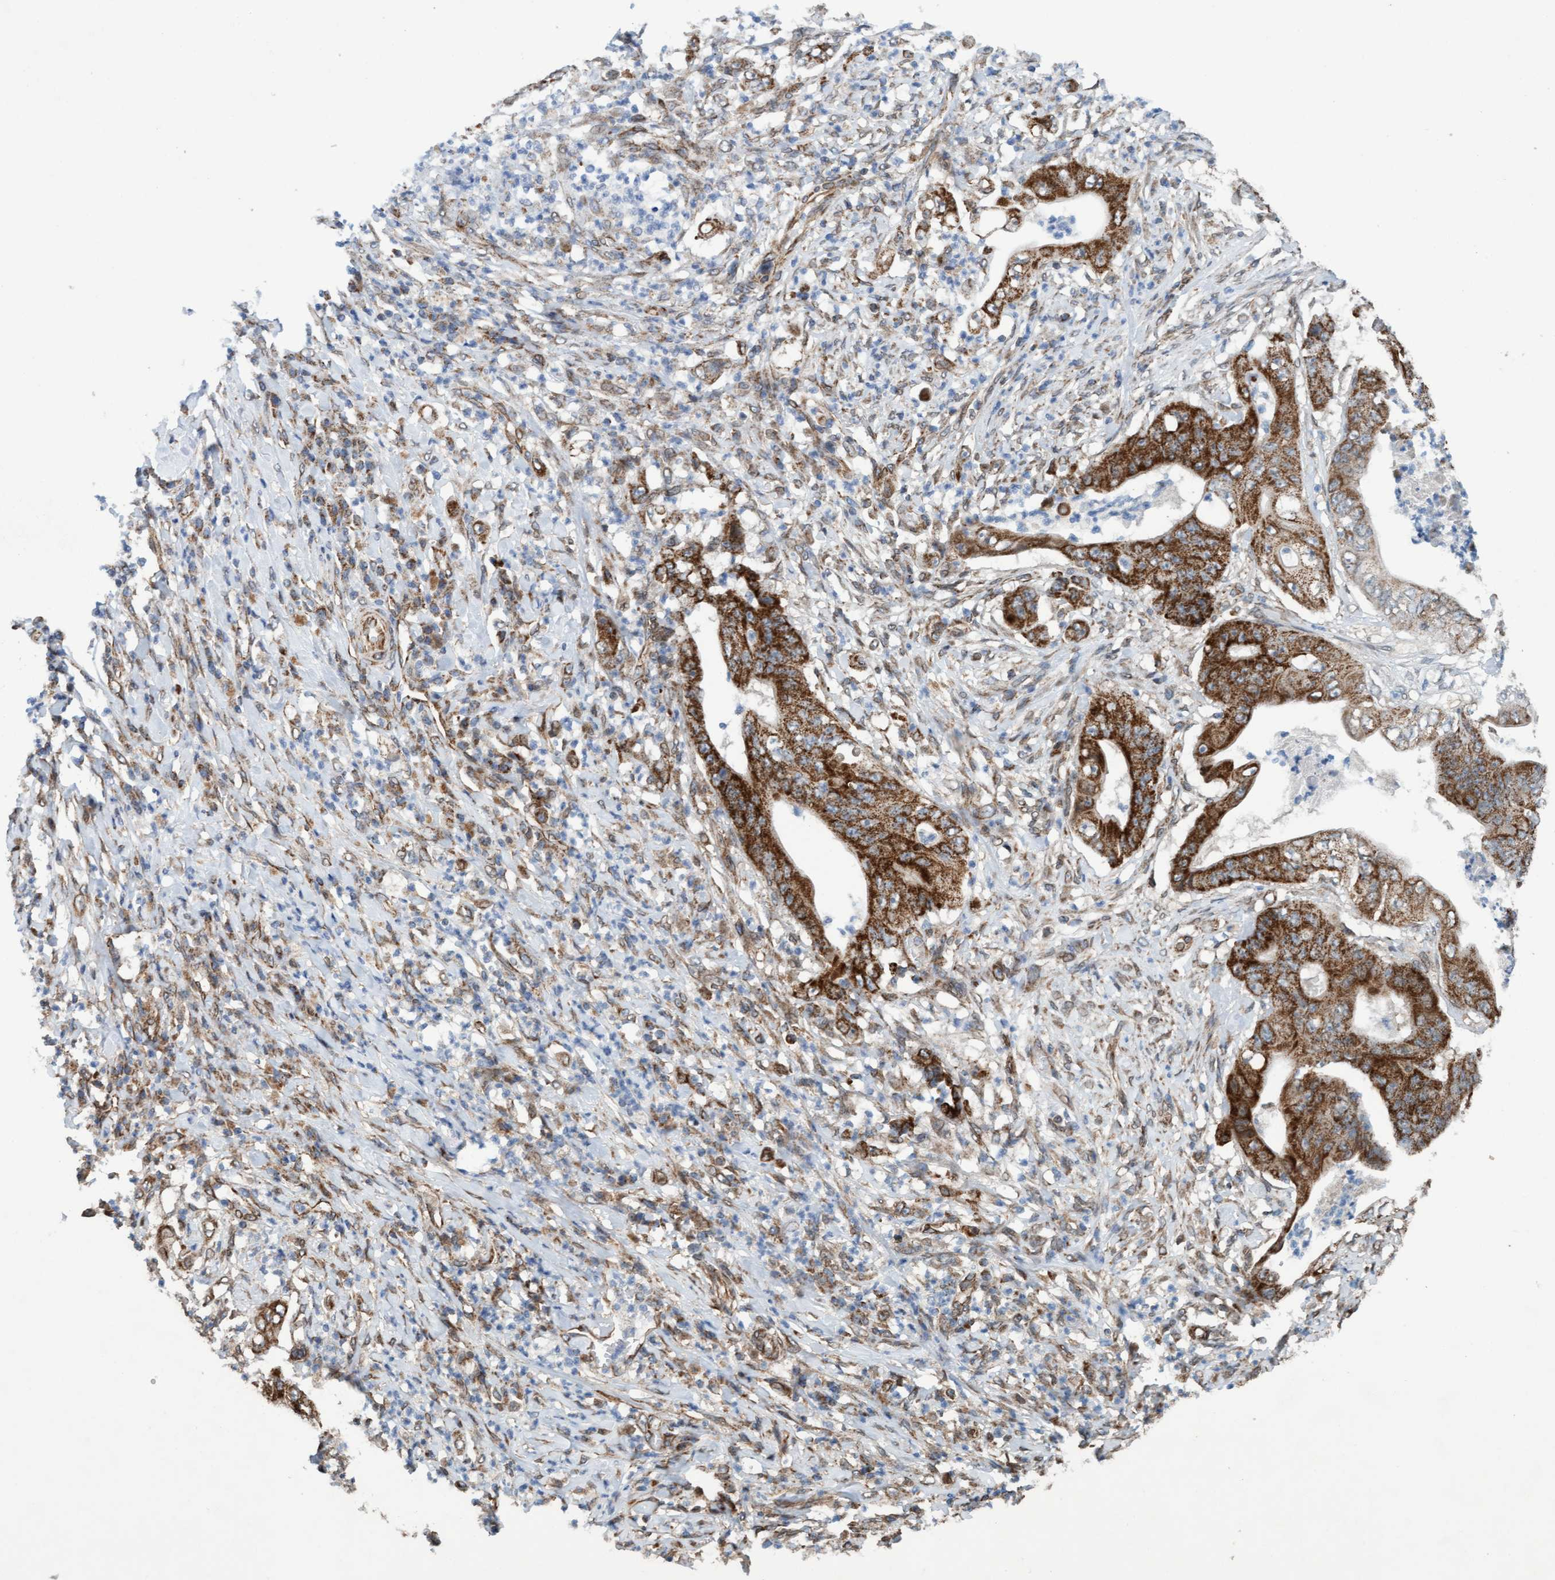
{"staining": {"intensity": "strong", "quantity": ">75%", "location": "cytoplasmic/membranous"}, "tissue": "stomach cancer", "cell_type": "Tumor cells", "image_type": "cancer", "snomed": [{"axis": "morphology", "description": "Adenocarcinoma, NOS"}, {"axis": "topography", "description": "Stomach"}], "caption": "Tumor cells display high levels of strong cytoplasmic/membranous positivity in about >75% of cells in human stomach cancer (adenocarcinoma). The staining is performed using DAB brown chromogen to label protein expression. The nuclei are counter-stained blue using hematoxylin.", "gene": "MRPS23", "patient": {"sex": "female", "age": 73}}